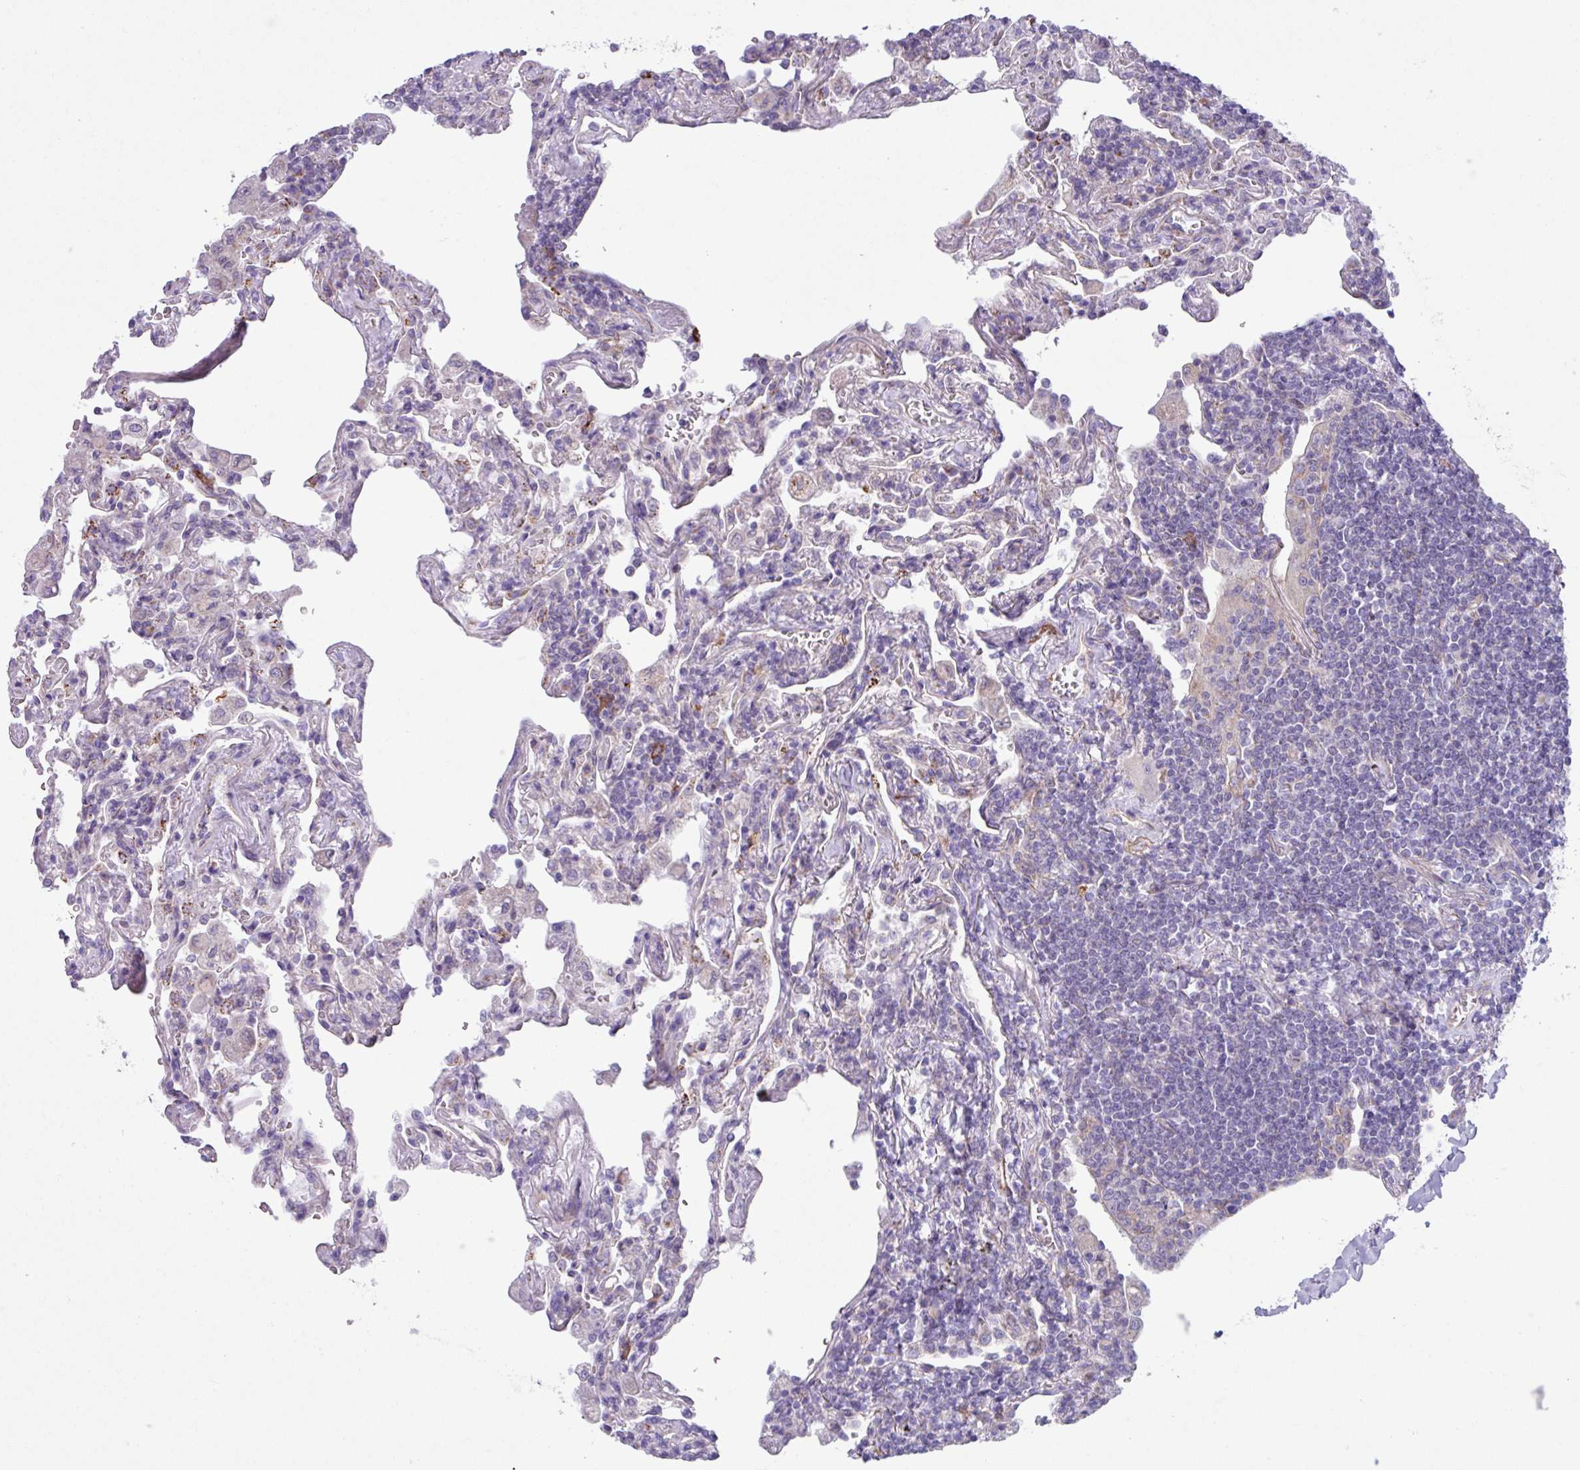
{"staining": {"intensity": "negative", "quantity": "none", "location": "none"}, "tissue": "lymphoma", "cell_type": "Tumor cells", "image_type": "cancer", "snomed": [{"axis": "morphology", "description": "Malignant lymphoma, non-Hodgkin's type, Low grade"}, {"axis": "topography", "description": "Lung"}], "caption": "Tumor cells are negative for protein expression in human lymphoma.", "gene": "OTULIN", "patient": {"sex": "female", "age": 71}}